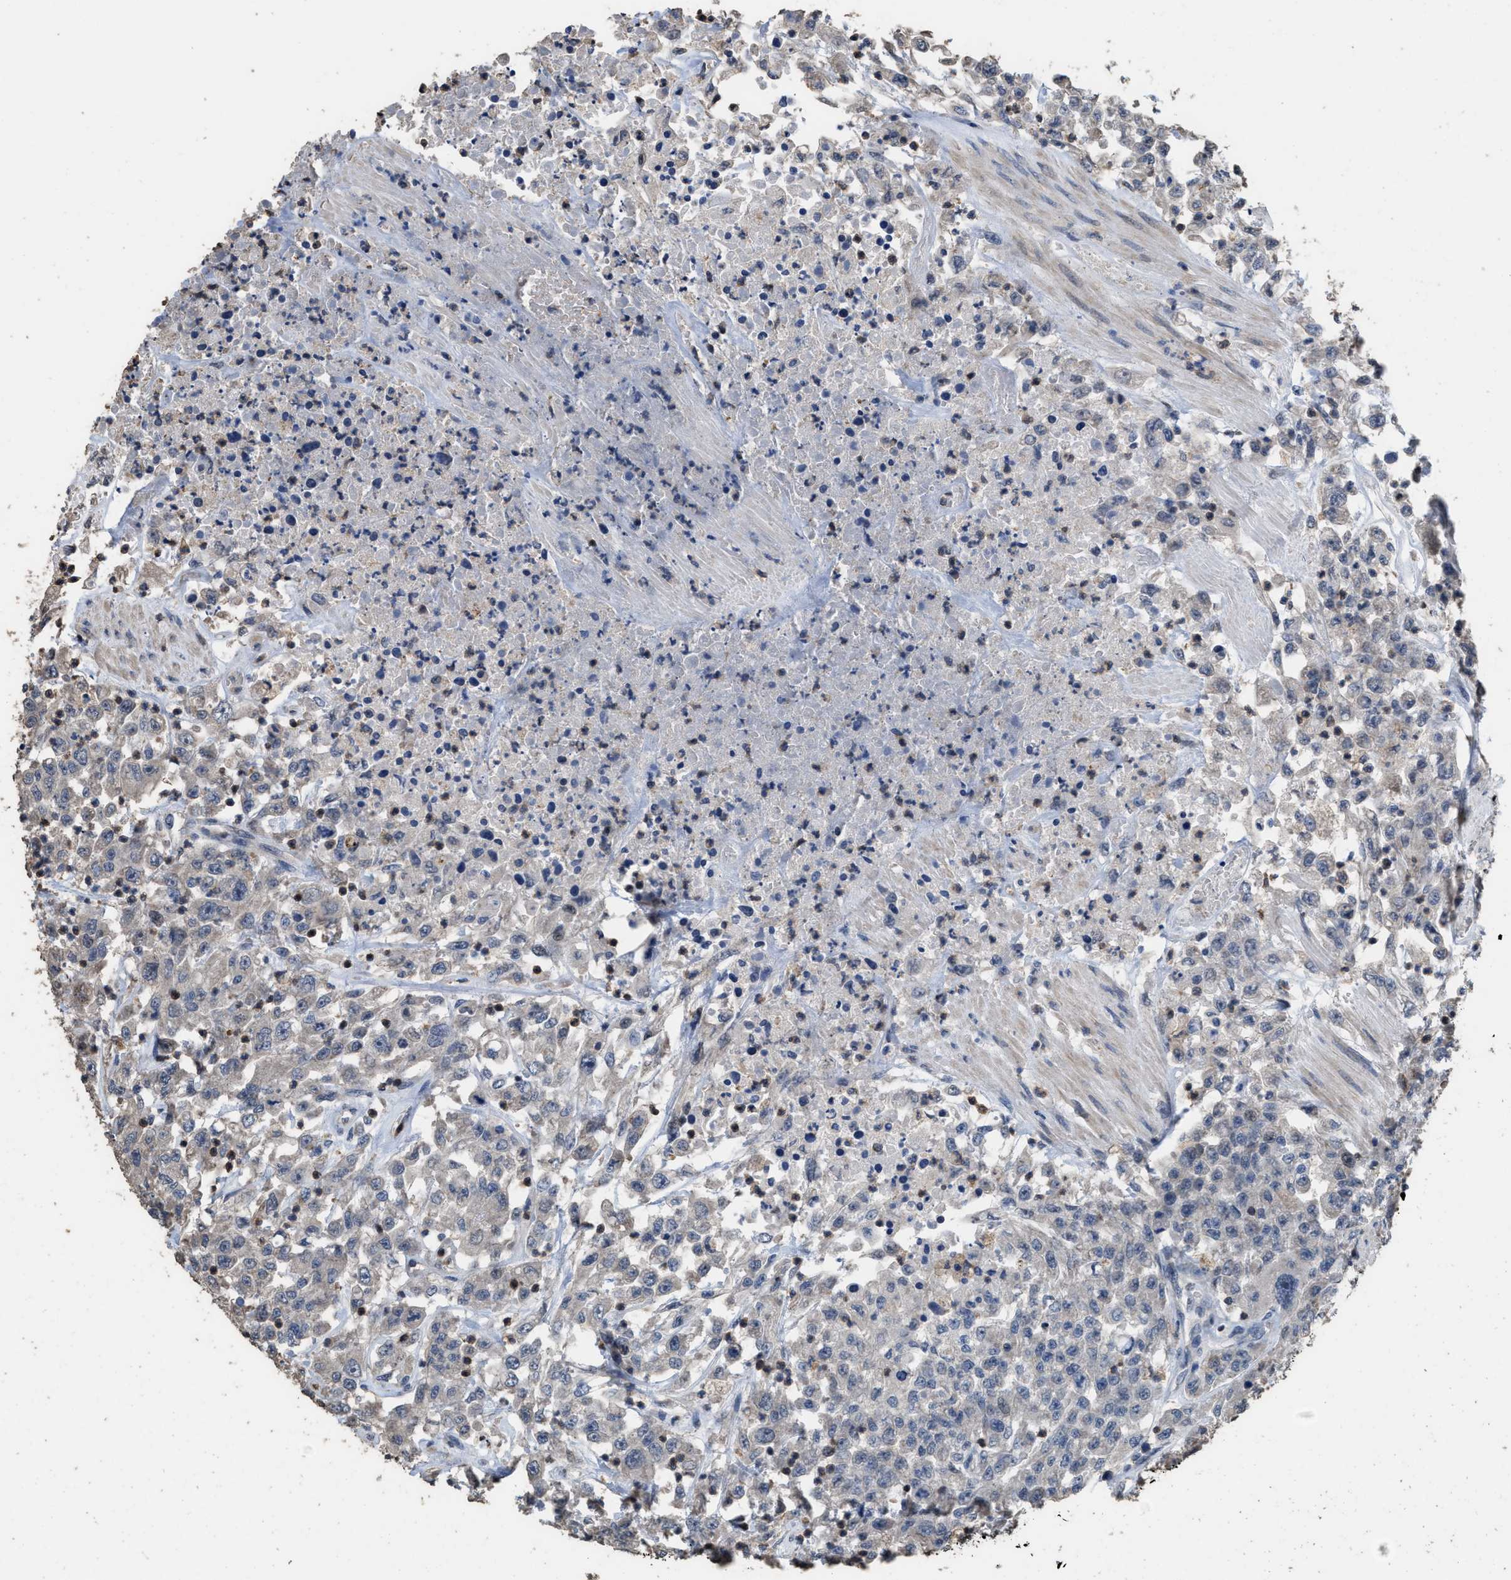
{"staining": {"intensity": "negative", "quantity": "none", "location": "none"}, "tissue": "urothelial cancer", "cell_type": "Tumor cells", "image_type": "cancer", "snomed": [{"axis": "morphology", "description": "Urothelial carcinoma, High grade"}, {"axis": "topography", "description": "Urinary bladder"}], "caption": "Protein analysis of urothelial carcinoma (high-grade) exhibits no significant staining in tumor cells.", "gene": "TDRKH", "patient": {"sex": "male", "age": 46}}